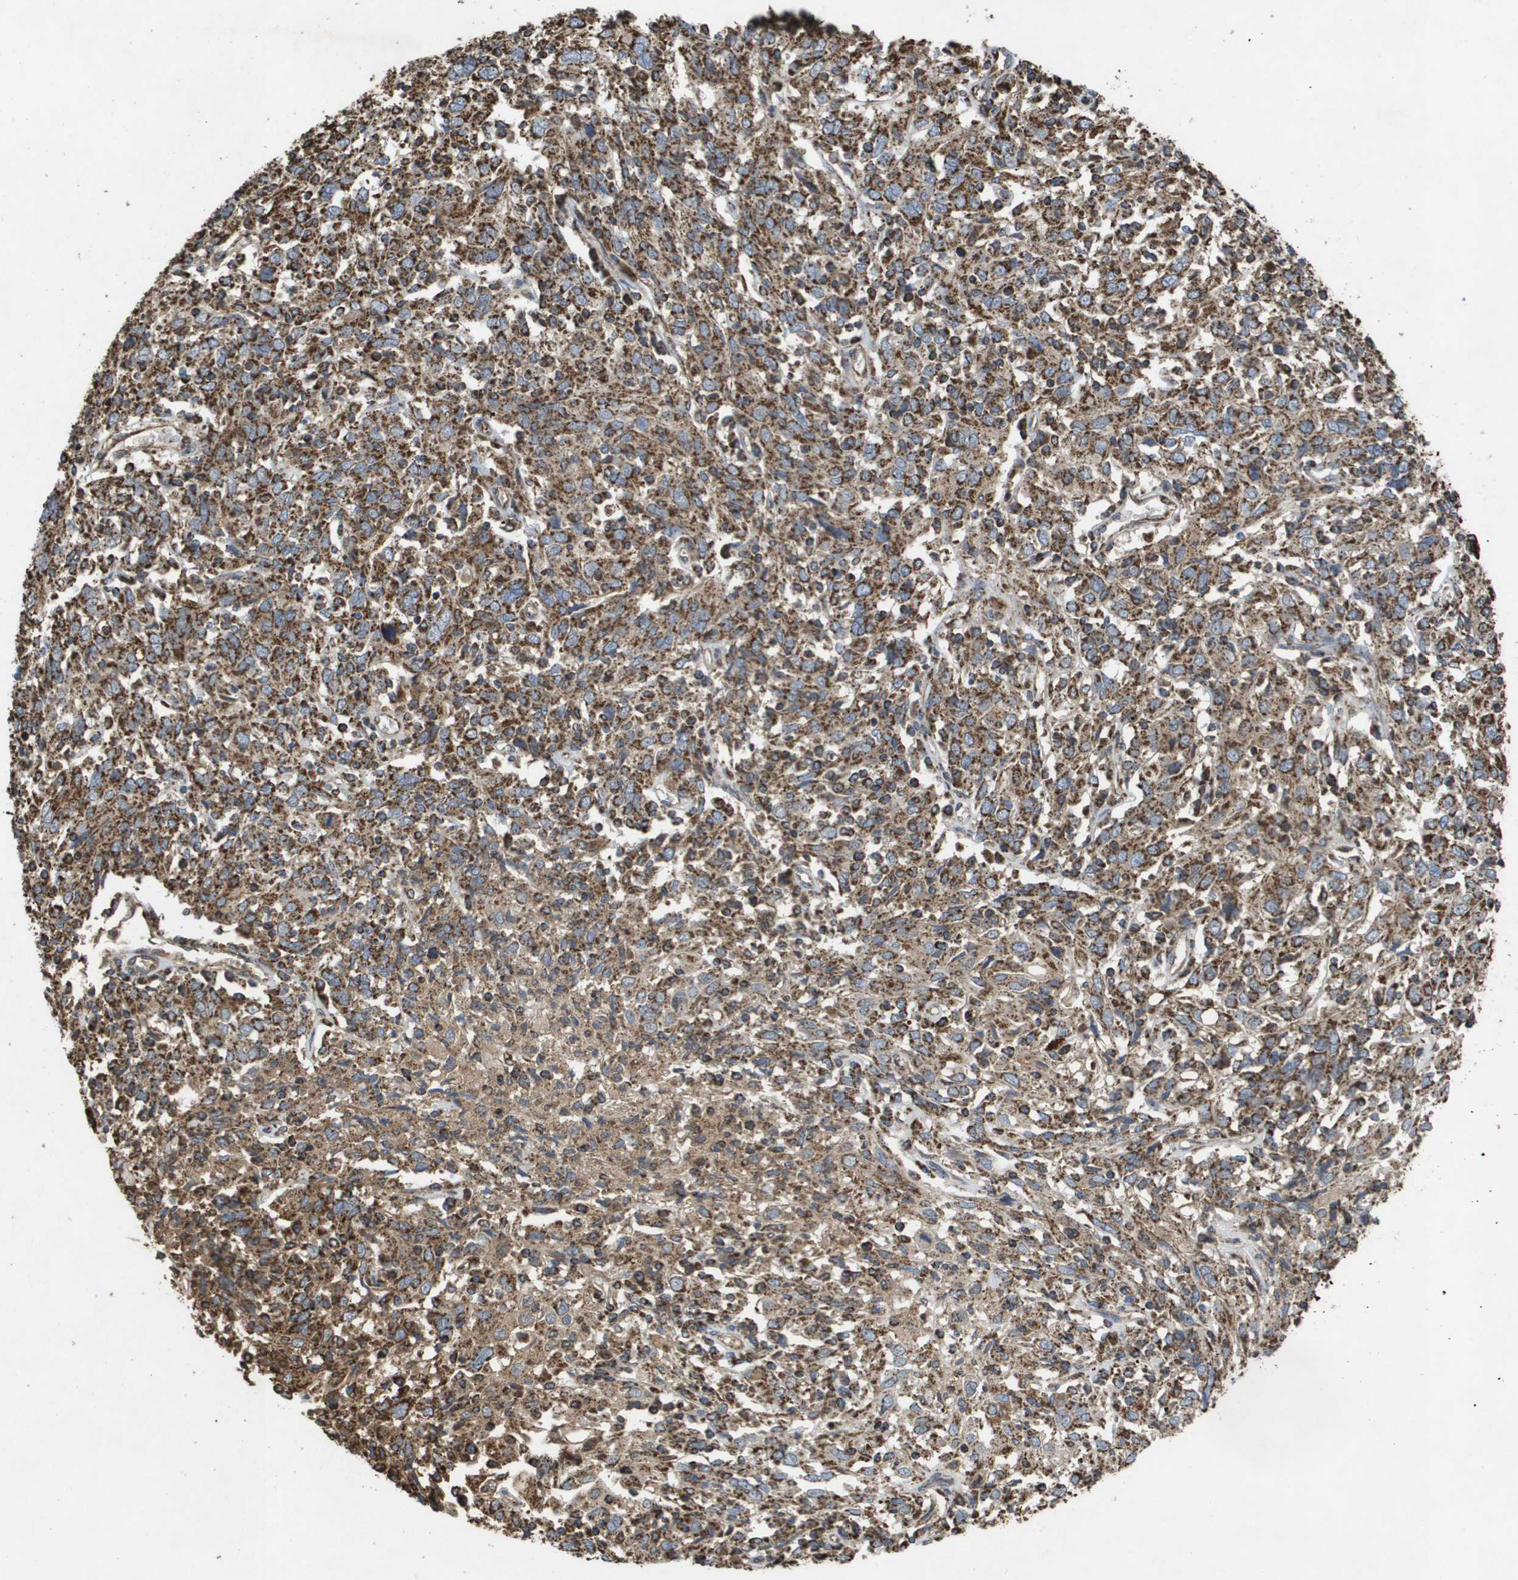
{"staining": {"intensity": "moderate", "quantity": ">75%", "location": "cytoplasmic/membranous"}, "tissue": "cervical cancer", "cell_type": "Tumor cells", "image_type": "cancer", "snomed": [{"axis": "morphology", "description": "Squamous cell carcinoma, NOS"}, {"axis": "topography", "description": "Cervix"}], "caption": "Protein expression analysis of squamous cell carcinoma (cervical) exhibits moderate cytoplasmic/membranous staining in about >75% of tumor cells.", "gene": "HSPE1", "patient": {"sex": "female", "age": 46}}